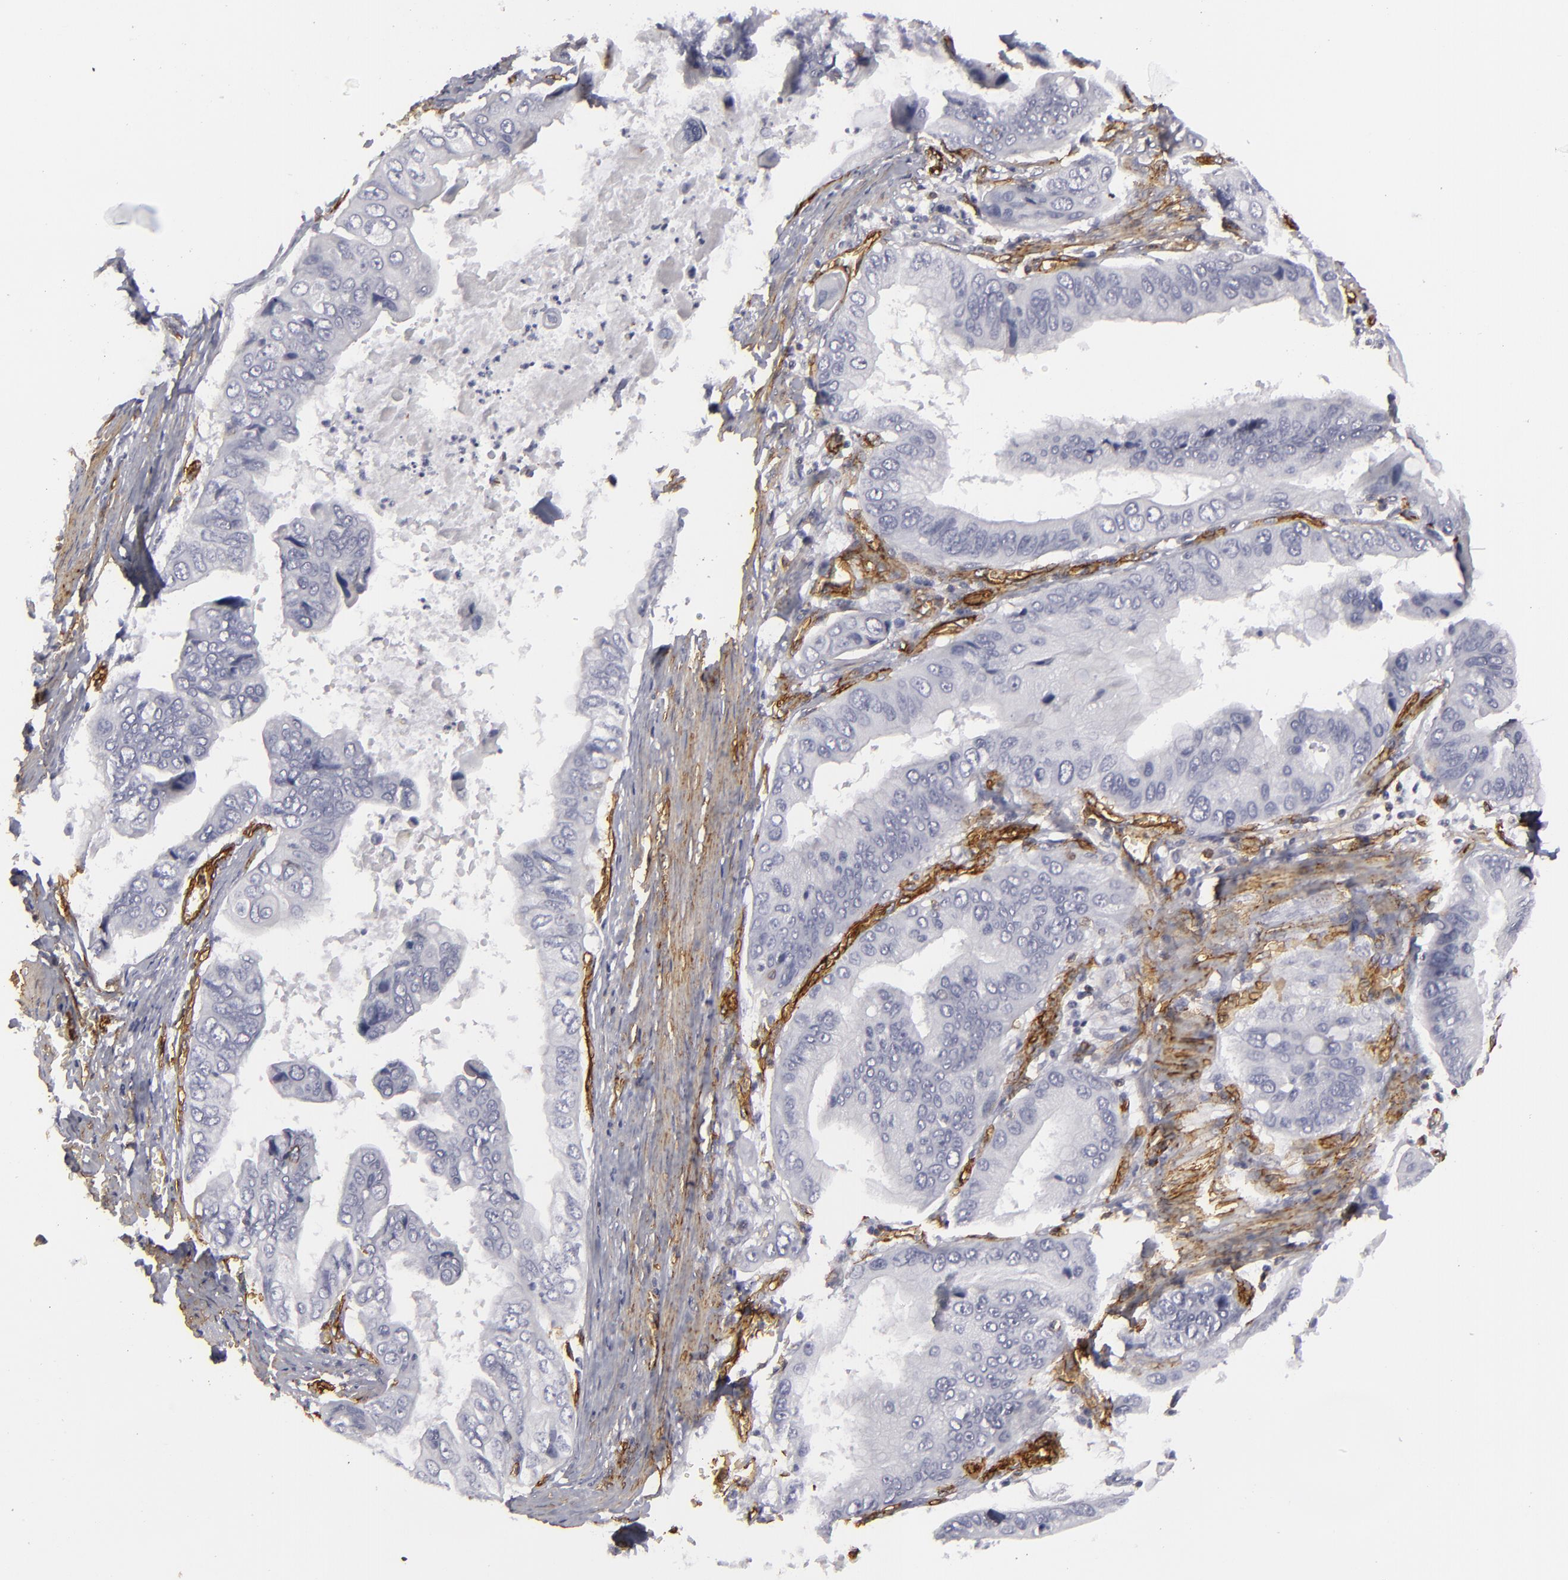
{"staining": {"intensity": "negative", "quantity": "none", "location": "none"}, "tissue": "stomach cancer", "cell_type": "Tumor cells", "image_type": "cancer", "snomed": [{"axis": "morphology", "description": "Adenocarcinoma, NOS"}, {"axis": "topography", "description": "Stomach, upper"}], "caption": "Protein analysis of stomach adenocarcinoma displays no significant staining in tumor cells. (DAB immunohistochemistry (IHC) visualized using brightfield microscopy, high magnification).", "gene": "MCAM", "patient": {"sex": "male", "age": 80}}